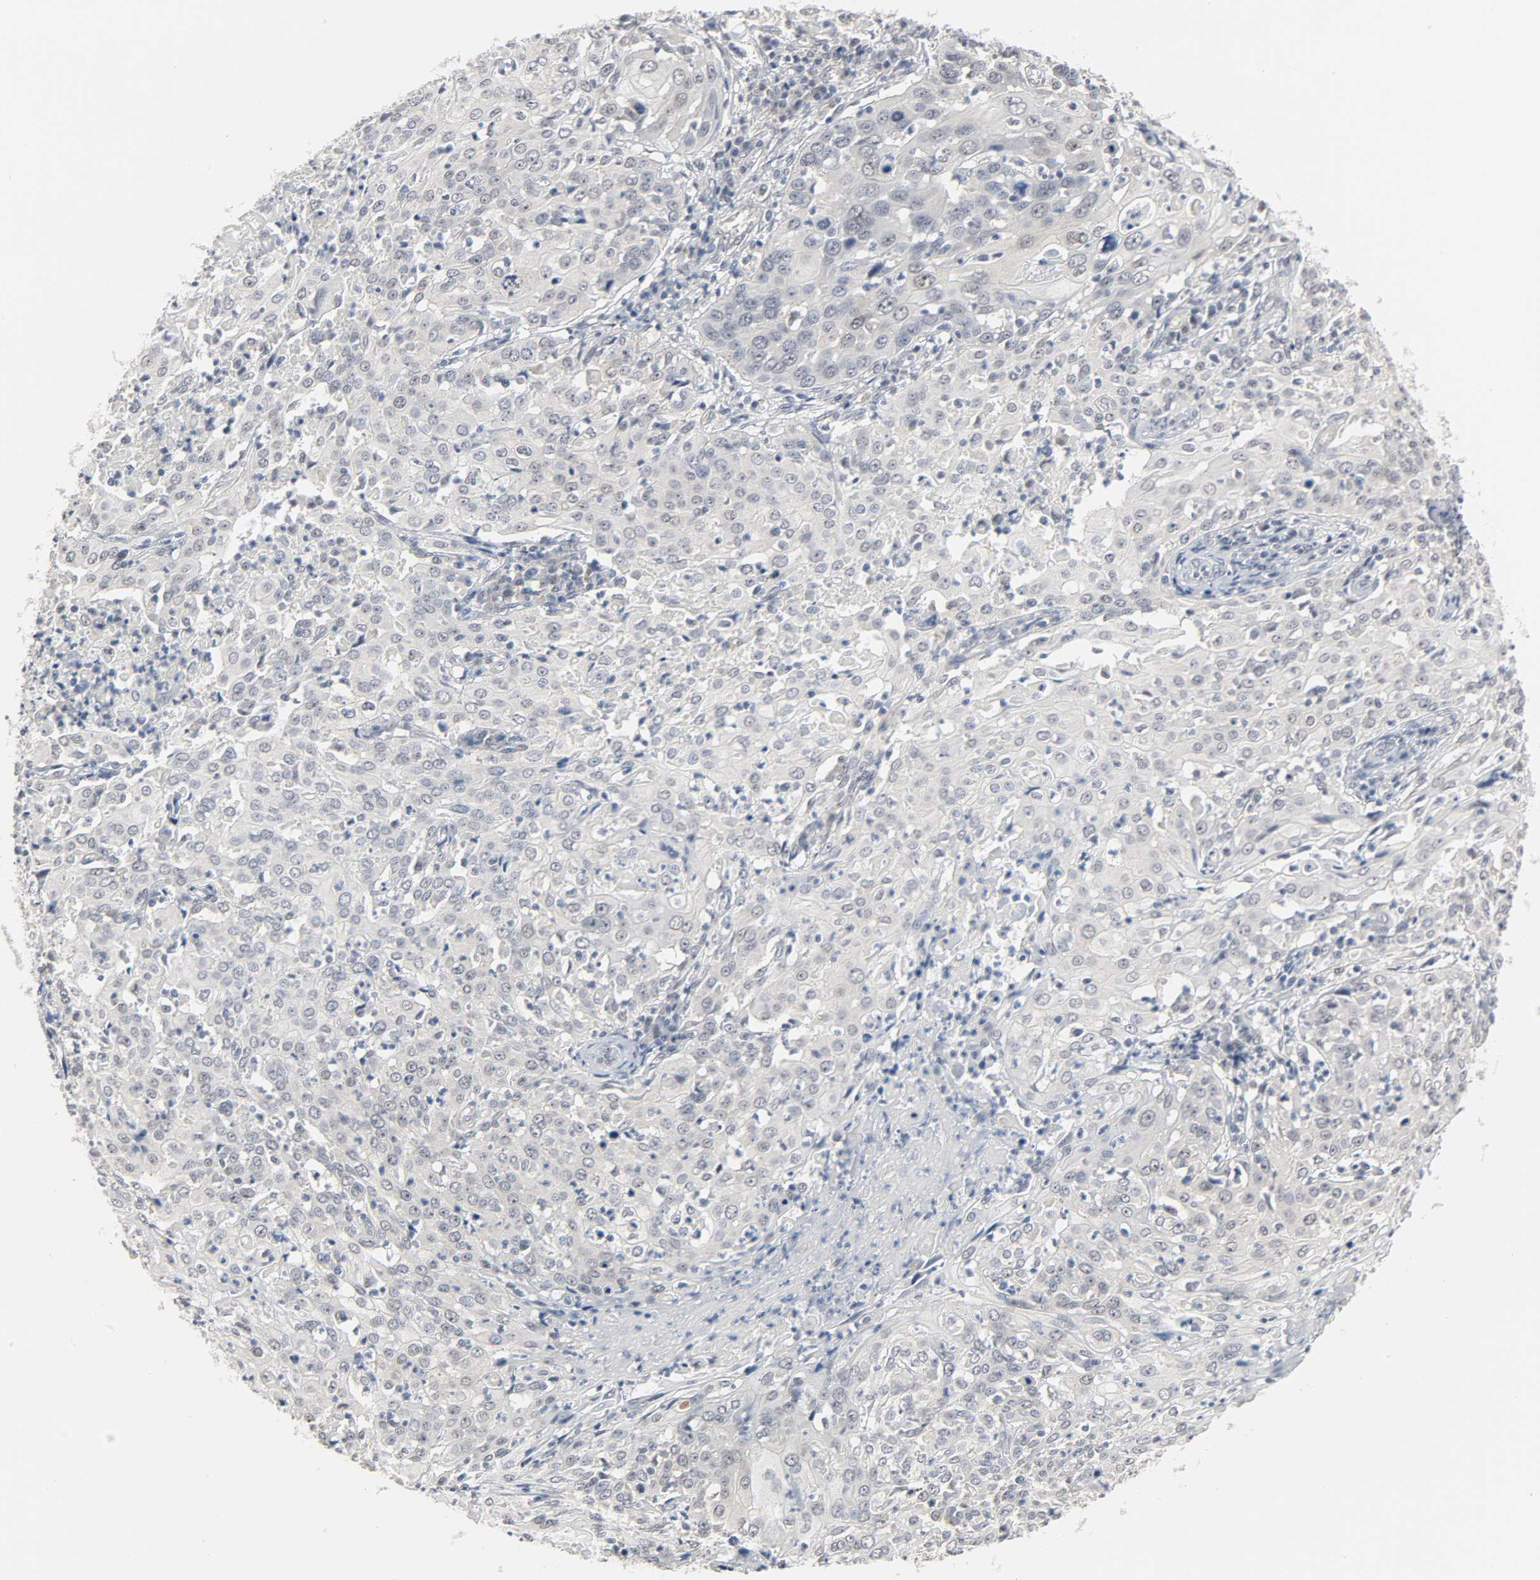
{"staining": {"intensity": "weak", "quantity": "<25%", "location": "cytoplasmic/membranous"}, "tissue": "cervical cancer", "cell_type": "Tumor cells", "image_type": "cancer", "snomed": [{"axis": "morphology", "description": "Squamous cell carcinoma, NOS"}, {"axis": "topography", "description": "Cervix"}], "caption": "Immunohistochemical staining of cervical cancer (squamous cell carcinoma) shows no significant expression in tumor cells.", "gene": "ACSS2", "patient": {"sex": "female", "age": 39}}